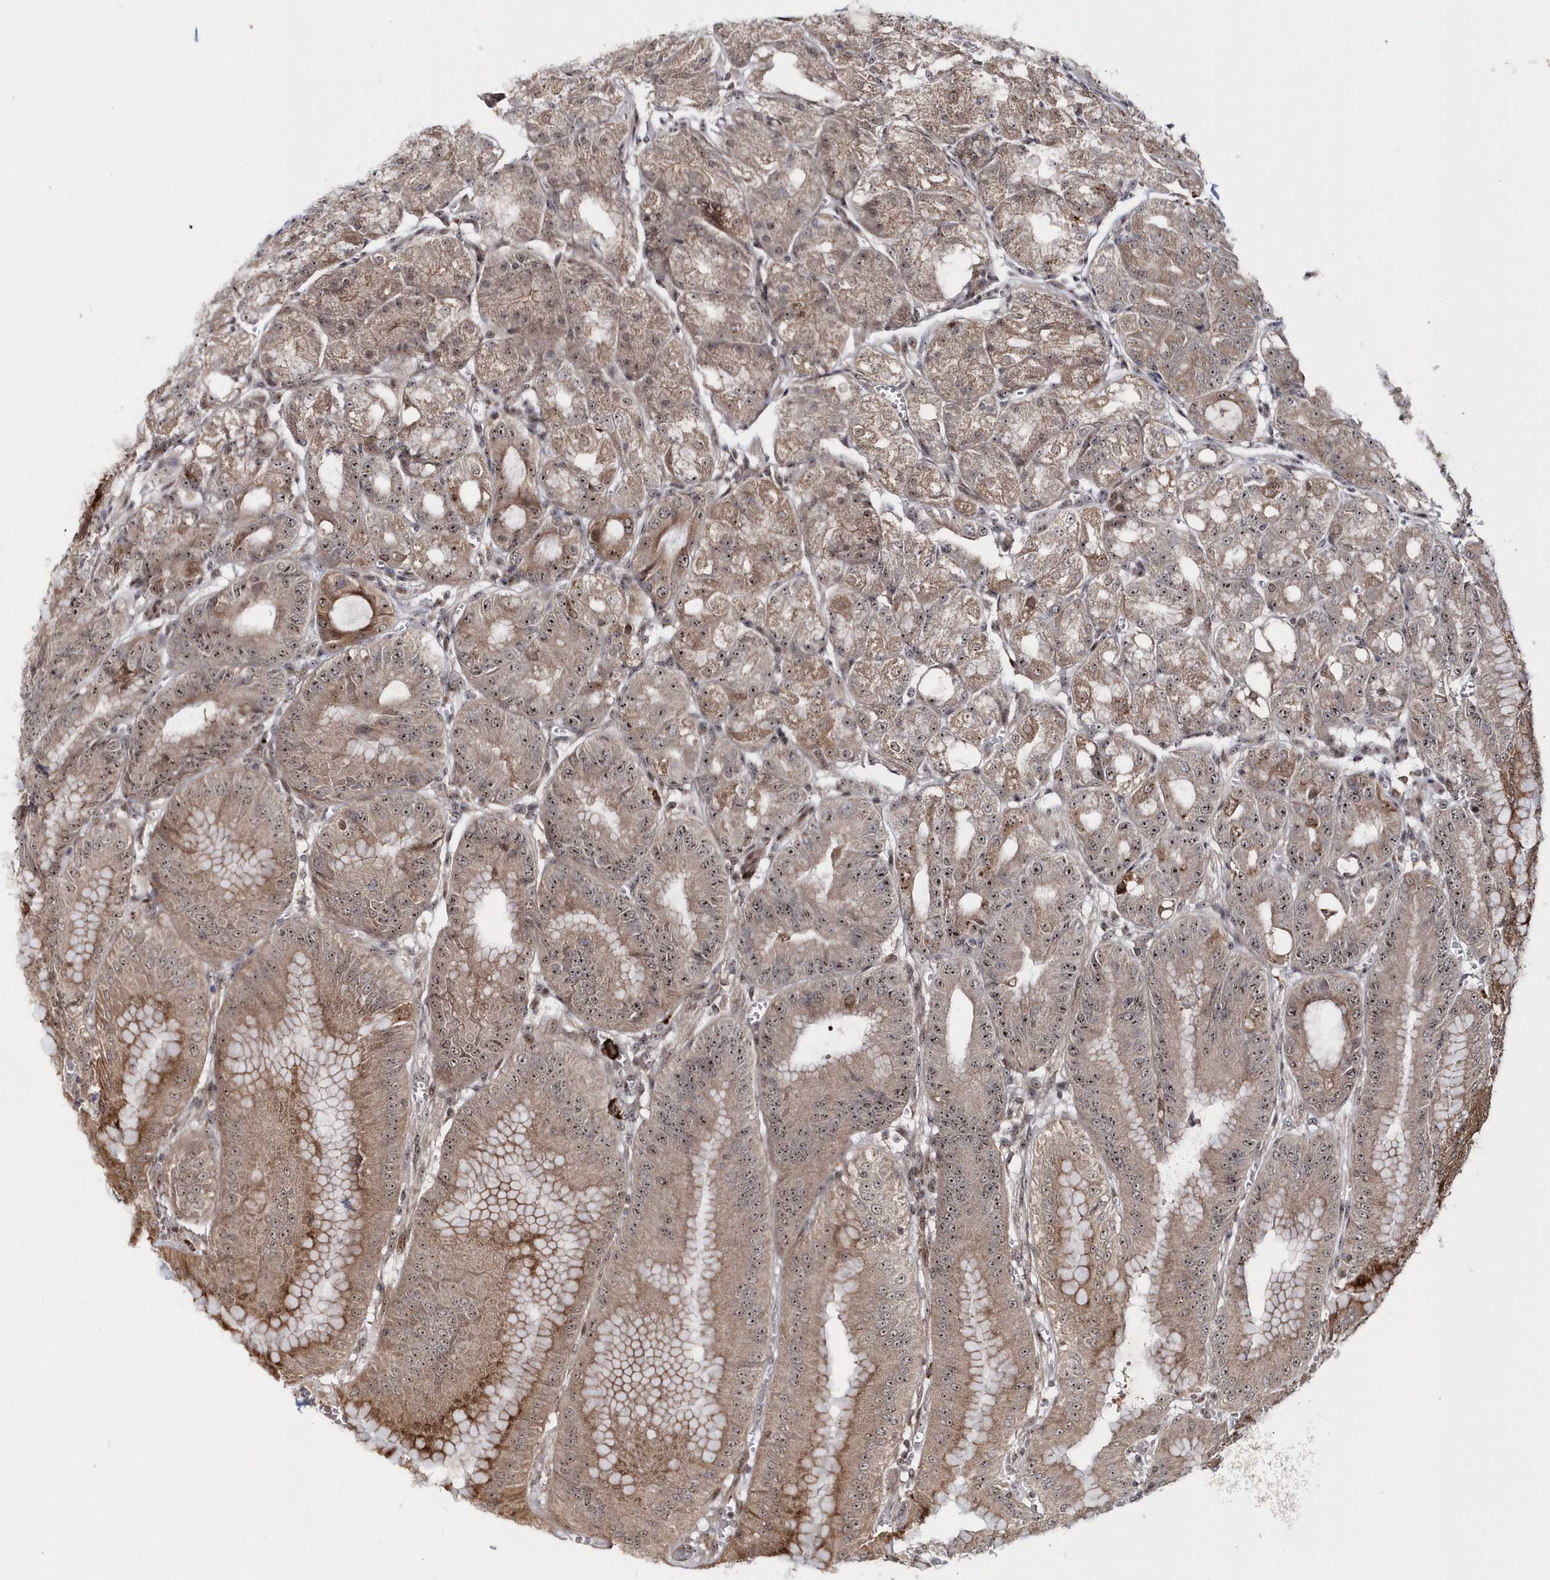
{"staining": {"intensity": "strong", "quantity": "25%-75%", "location": "cytoplasmic/membranous,nuclear"}, "tissue": "stomach", "cell_type": "Glandular cells", "image_type": "normal", "snomed": [{"axis": "morphology", "description": "Normal tissue, NOS"}, {"axis": "topography", "description": "Stomach, upper"}, {"axis": "topography", "description": "Stomach, lower"}], "caption": "Brown immunohistochemical staining in normal stomach displays strong cytoplasmic/membranous,nuclear positivity in approximately 25%-75% of glandular cells.", "gene": "SOWAHB", "patient": {"sex": "male", "age": 71}}